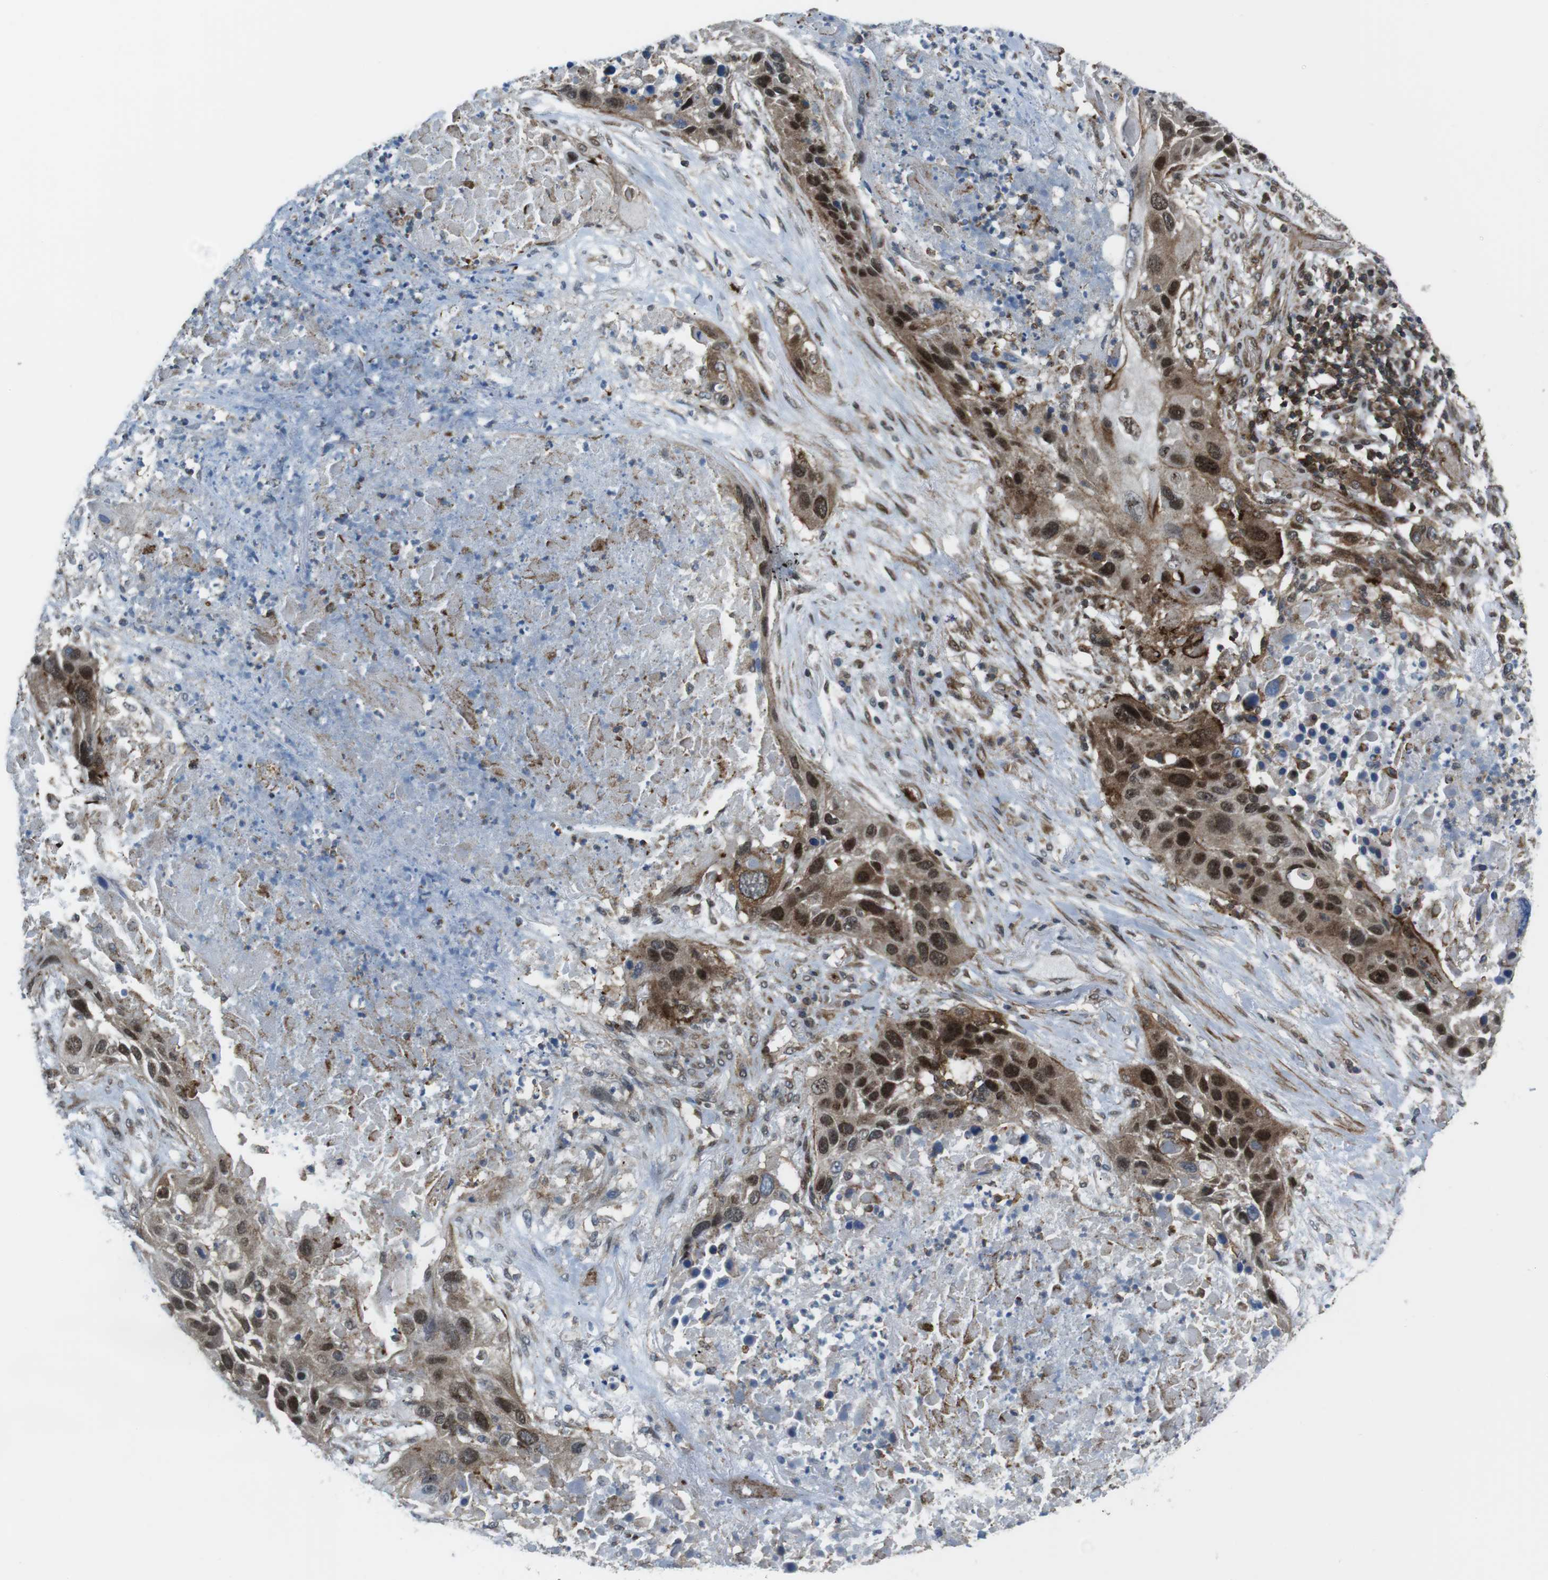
{"staining": {"intensity": "strong", "quantity": "25%-75%", "location": "cytoplasmic/membranous,nuclear"}, "tissue": "lung cancer", "cell_type": "Tumor cells", "image_type": "cancer", "snomed": [{"axis": "morphology", "description": "Squamous cell carcinoma, NOS"}, {"axis": "topography", "description": "Lung"}], "caption": "The histopathology image exhibits staining of lung cancer, revealing strong cytoplasmic/membranous and nuclear protein expression (brown color) within tumor cells.", "gene": "CUL7", "patient": {"sex": "male", "age": 57}}